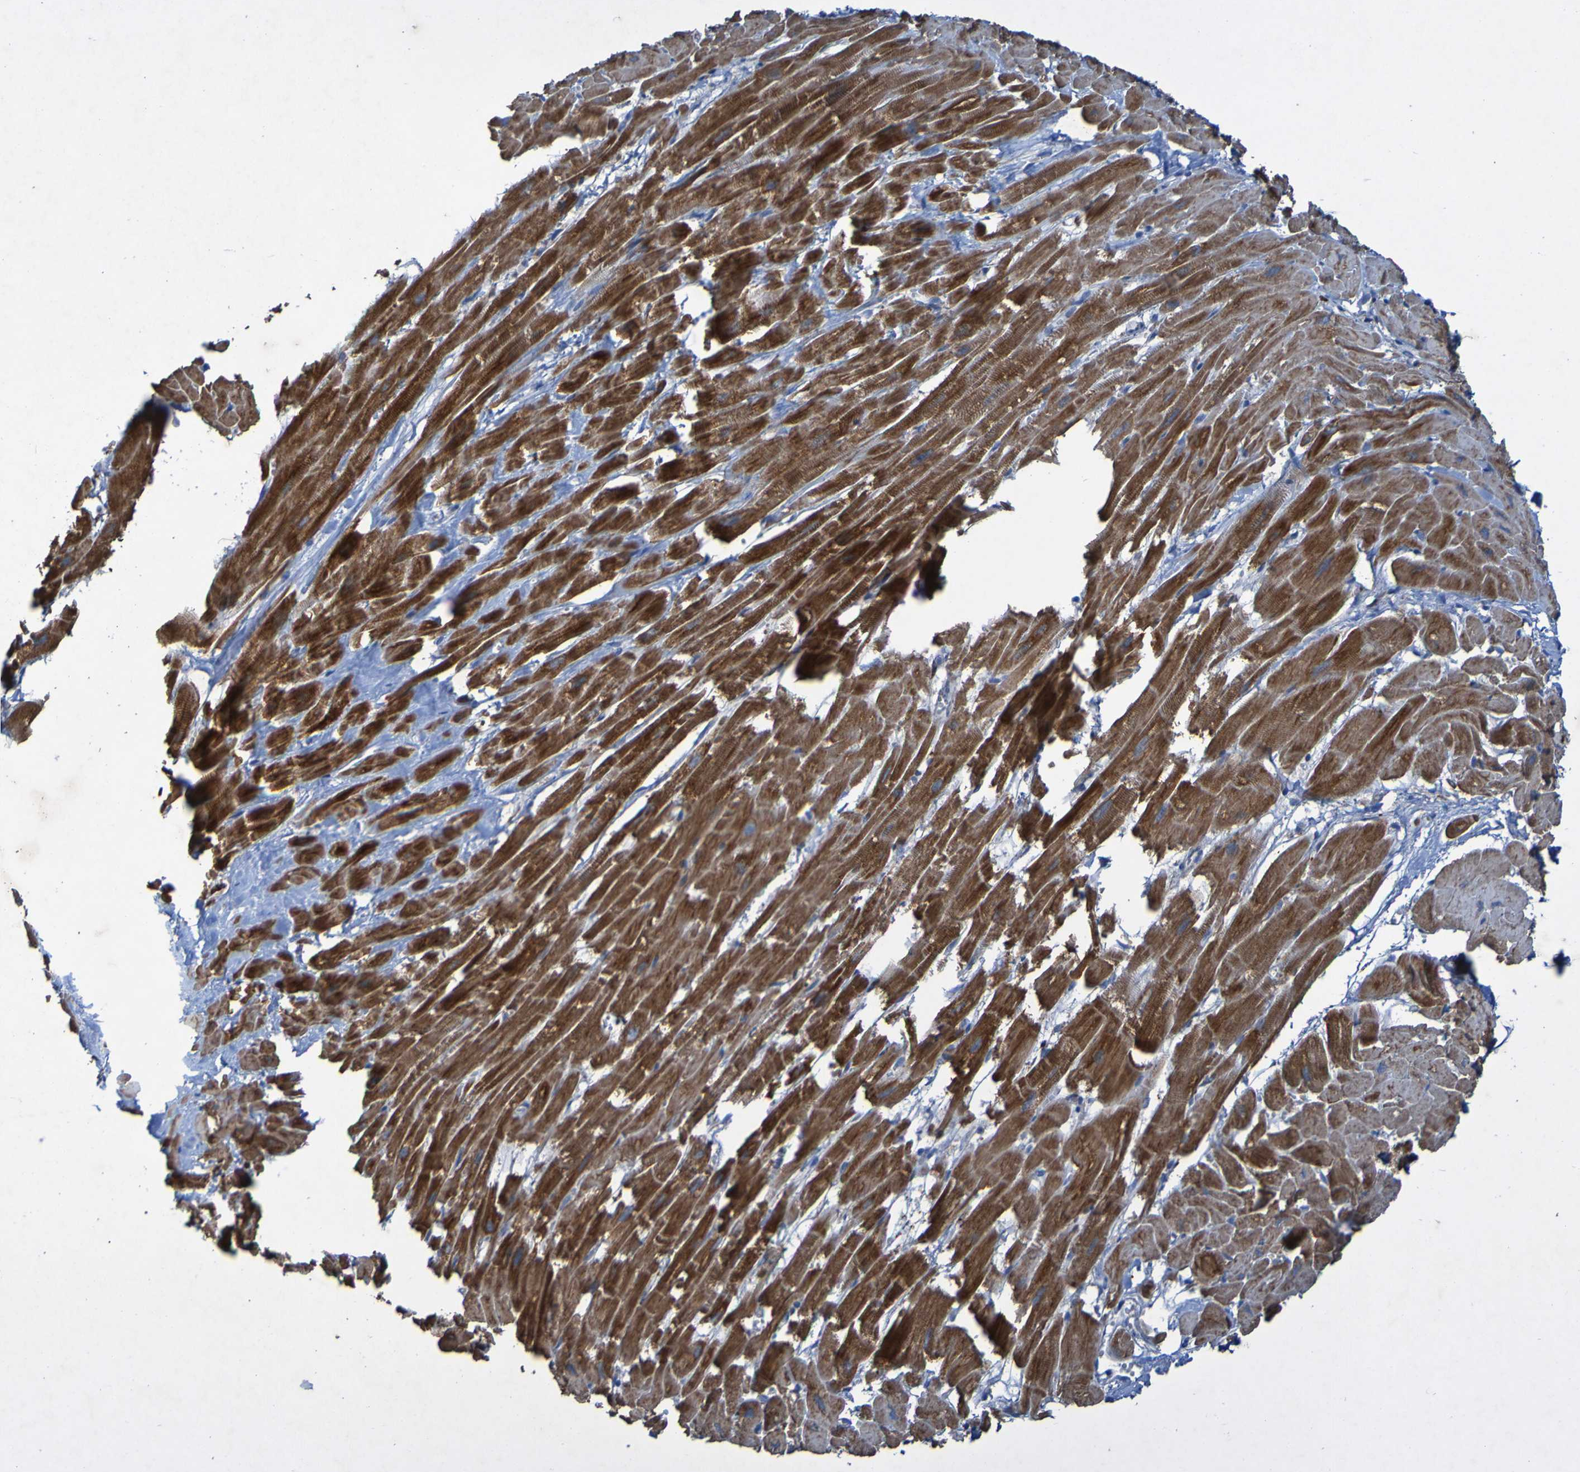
{"staining": {"intensity": "moderate", "quantity": ">75%", "location": "cytoplasmic/membranous"}, "tissue": "heart muscle", "cell_type": "Cardiomyocytes", "image_type": "normal", "snomed": [{"axis": "morphology", "description": "Normal tissue, NOS"}, {"axis": "topography", "description": "Heart"}], "caption": "Moderate cytoplasmic/membranous staining is identified in about >75% of cardiomyocytes in unremarkable heart muscle.", "gene": "CCDC51", "patient": {"sex": "female", "age": 19}}